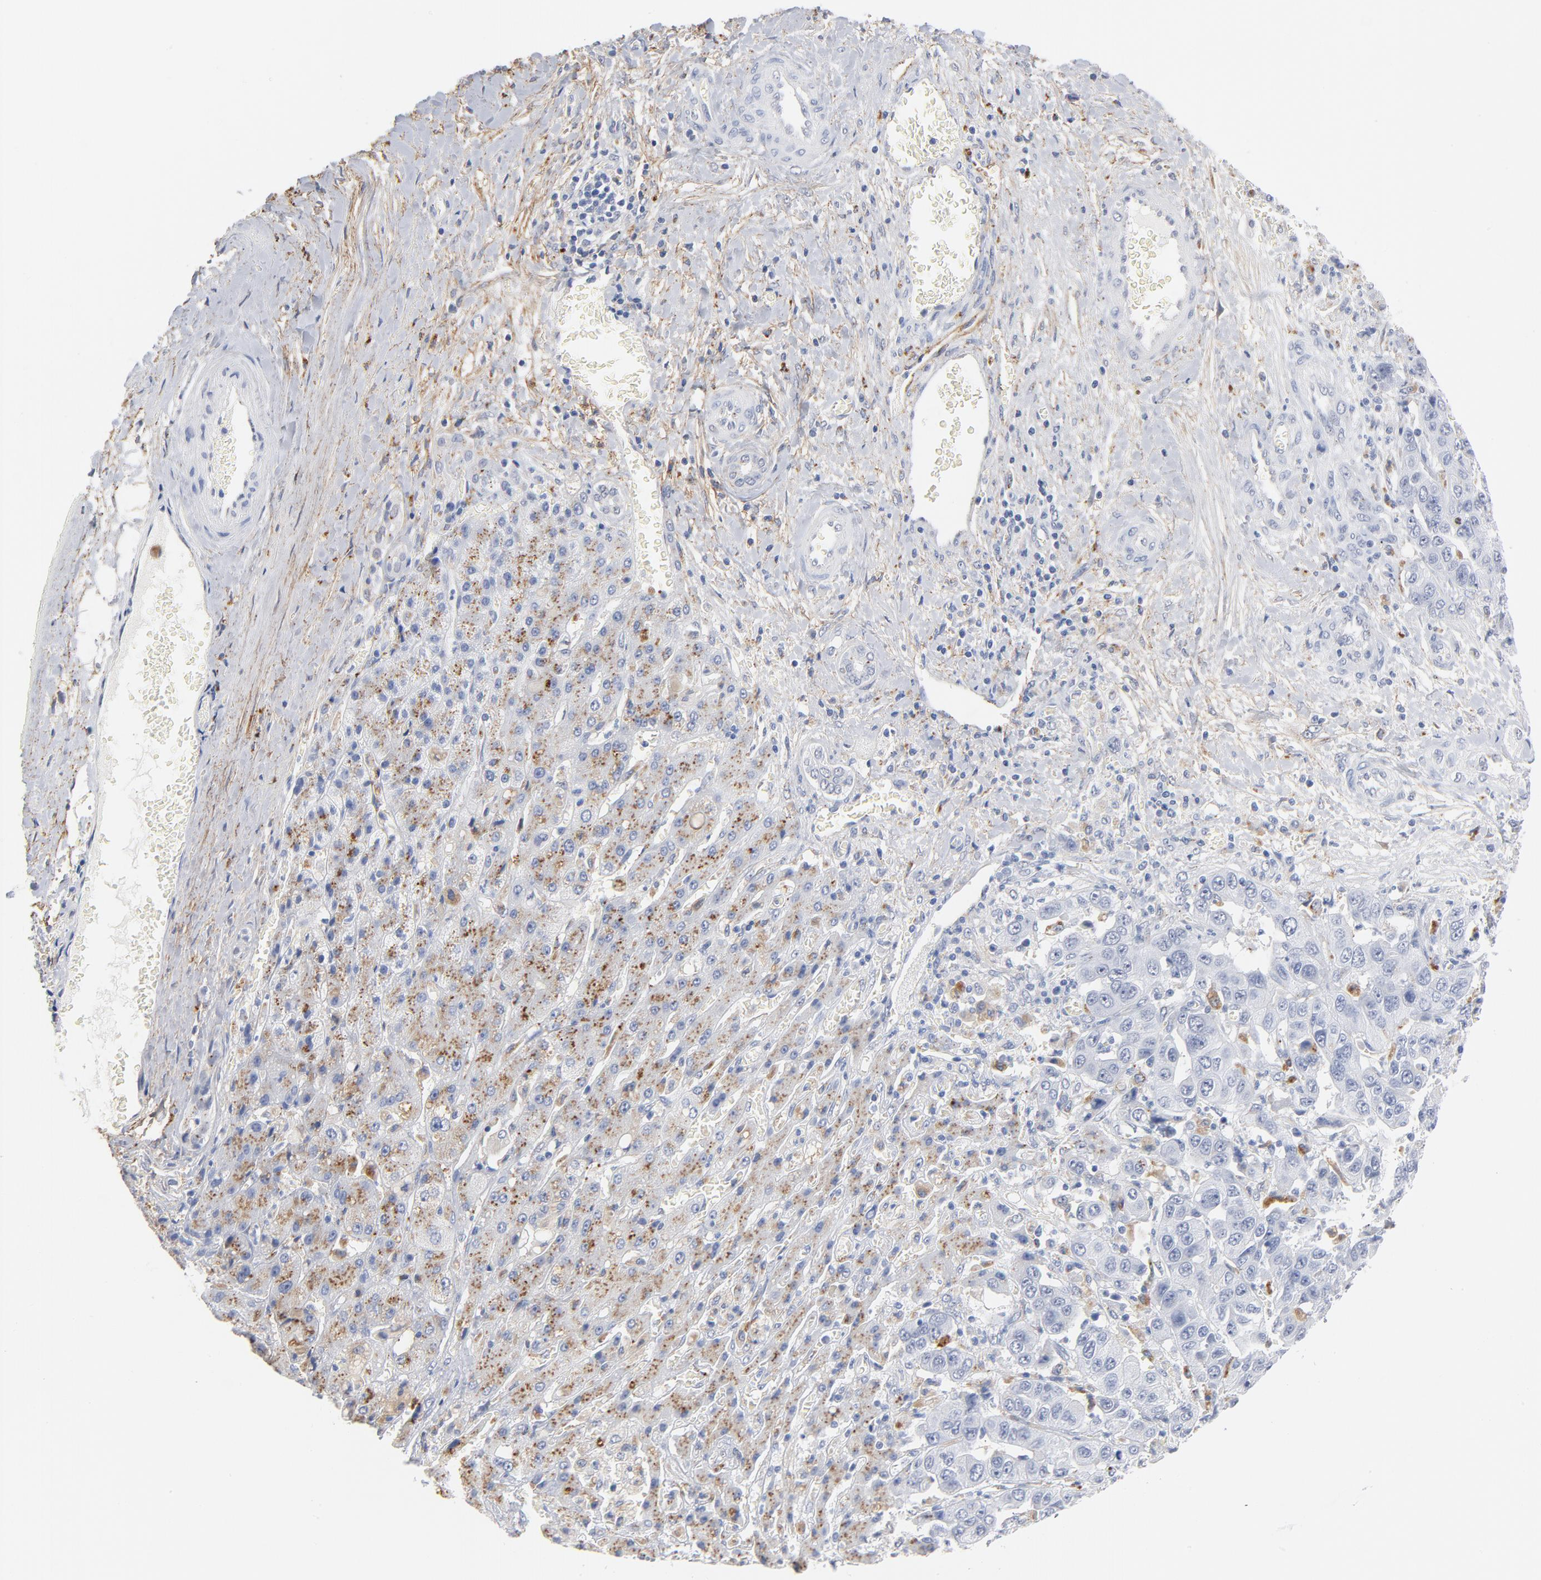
{"staining": {"intensity": "moderate", "quantity": ">75%", "location": "cytoplasmic/membranous"}, "tissue": "liver cancer", "cell_type": "Tumor cells", "image_type": "cancer", "snomed": [{"axis": "morphology", "description": "Cholangiocarcinoma"}, {"axis": "topography", "description": "Liver"}], "caption": "There is medium levels of moderate cytoplasmic/membranous staining in tumor cells of cholangiocarcinoma (liver), as demonstrated by immunohistochemical staining (brown color).", "gene": "LTBP2", "patient": {"sex": "female", "age": 52}}